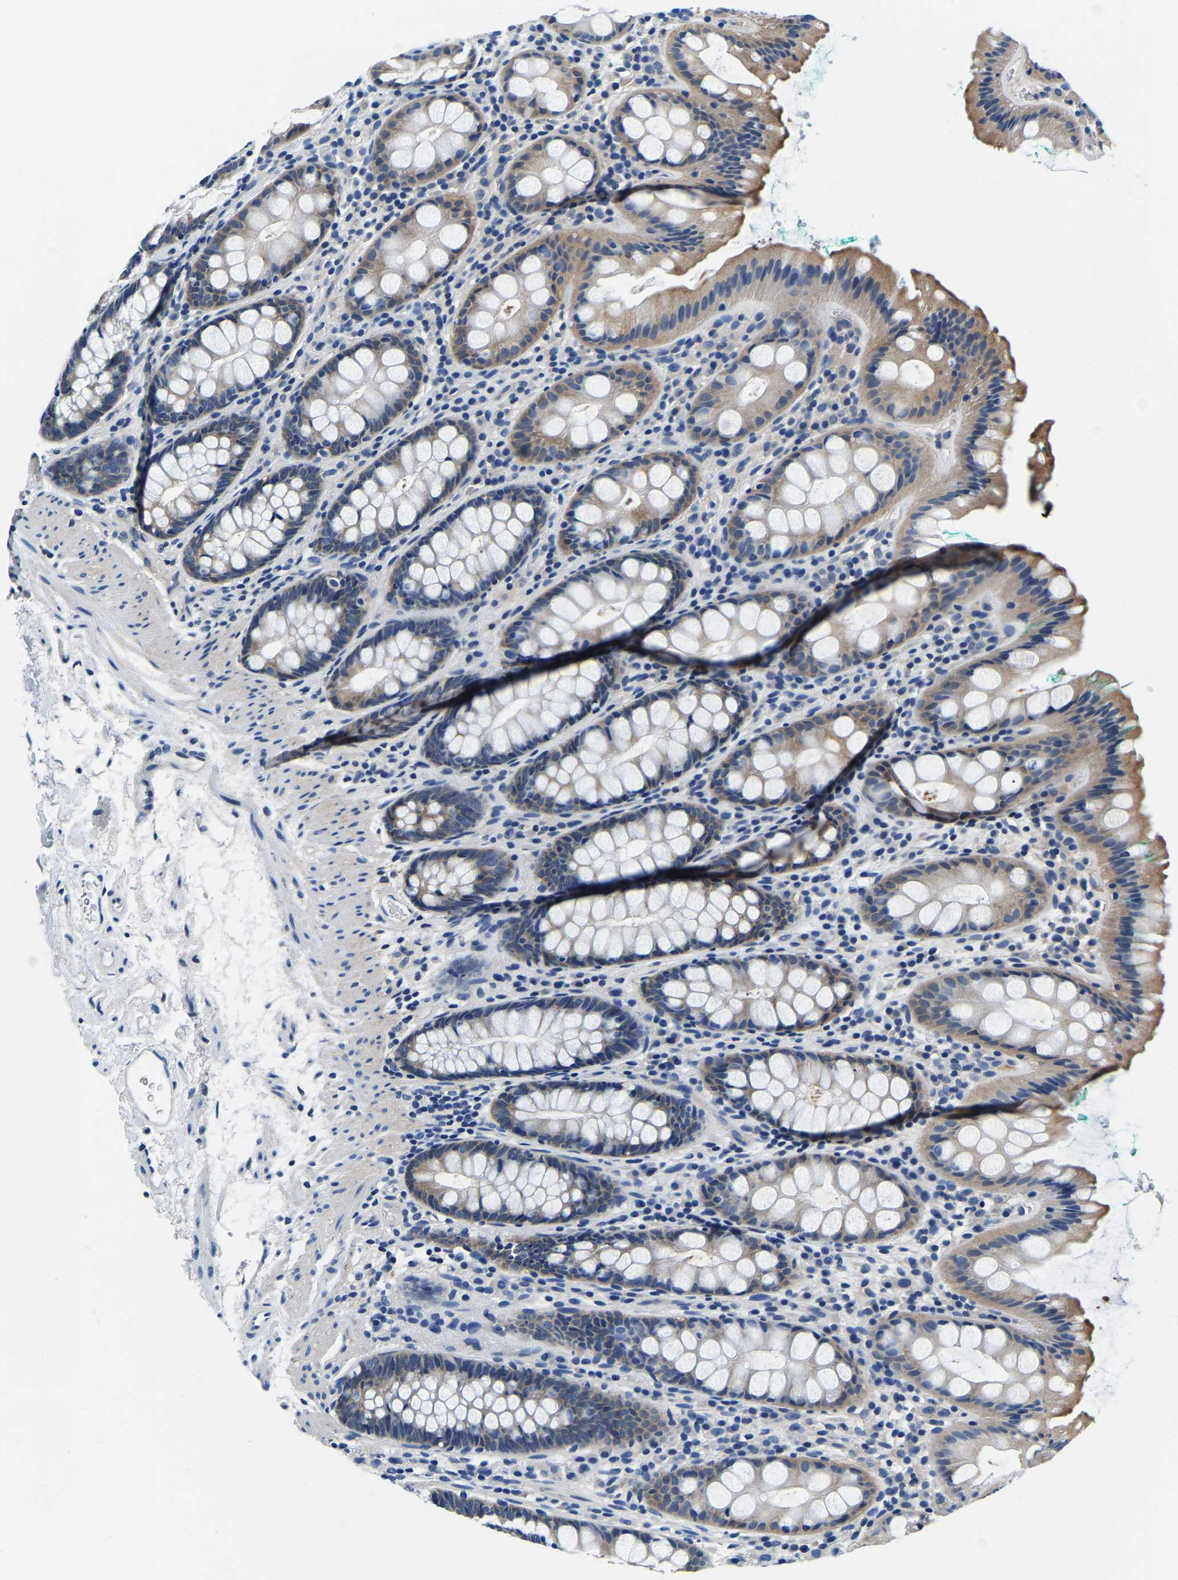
{"staining": {"intensity": "weak", "quantity": ">75%", "location": "cytoplasmic/membranous"}, "tissue": "rectum", "cell_type": "Glandular cells", "image_type": "normal", "snomed": [{"axis": "morphology", "description": "Normal tissue, NOS"}, {"axis": "topography", "description": "Rectum"}], "caption": "This image reveals immunohistochemistry staining of normal human rectum, with low weak cytoplasmic/membranous expression in approximately >75% of glandular cells.", "gene": "ACO1", "patient": {"sex": "female", "age": 65}}